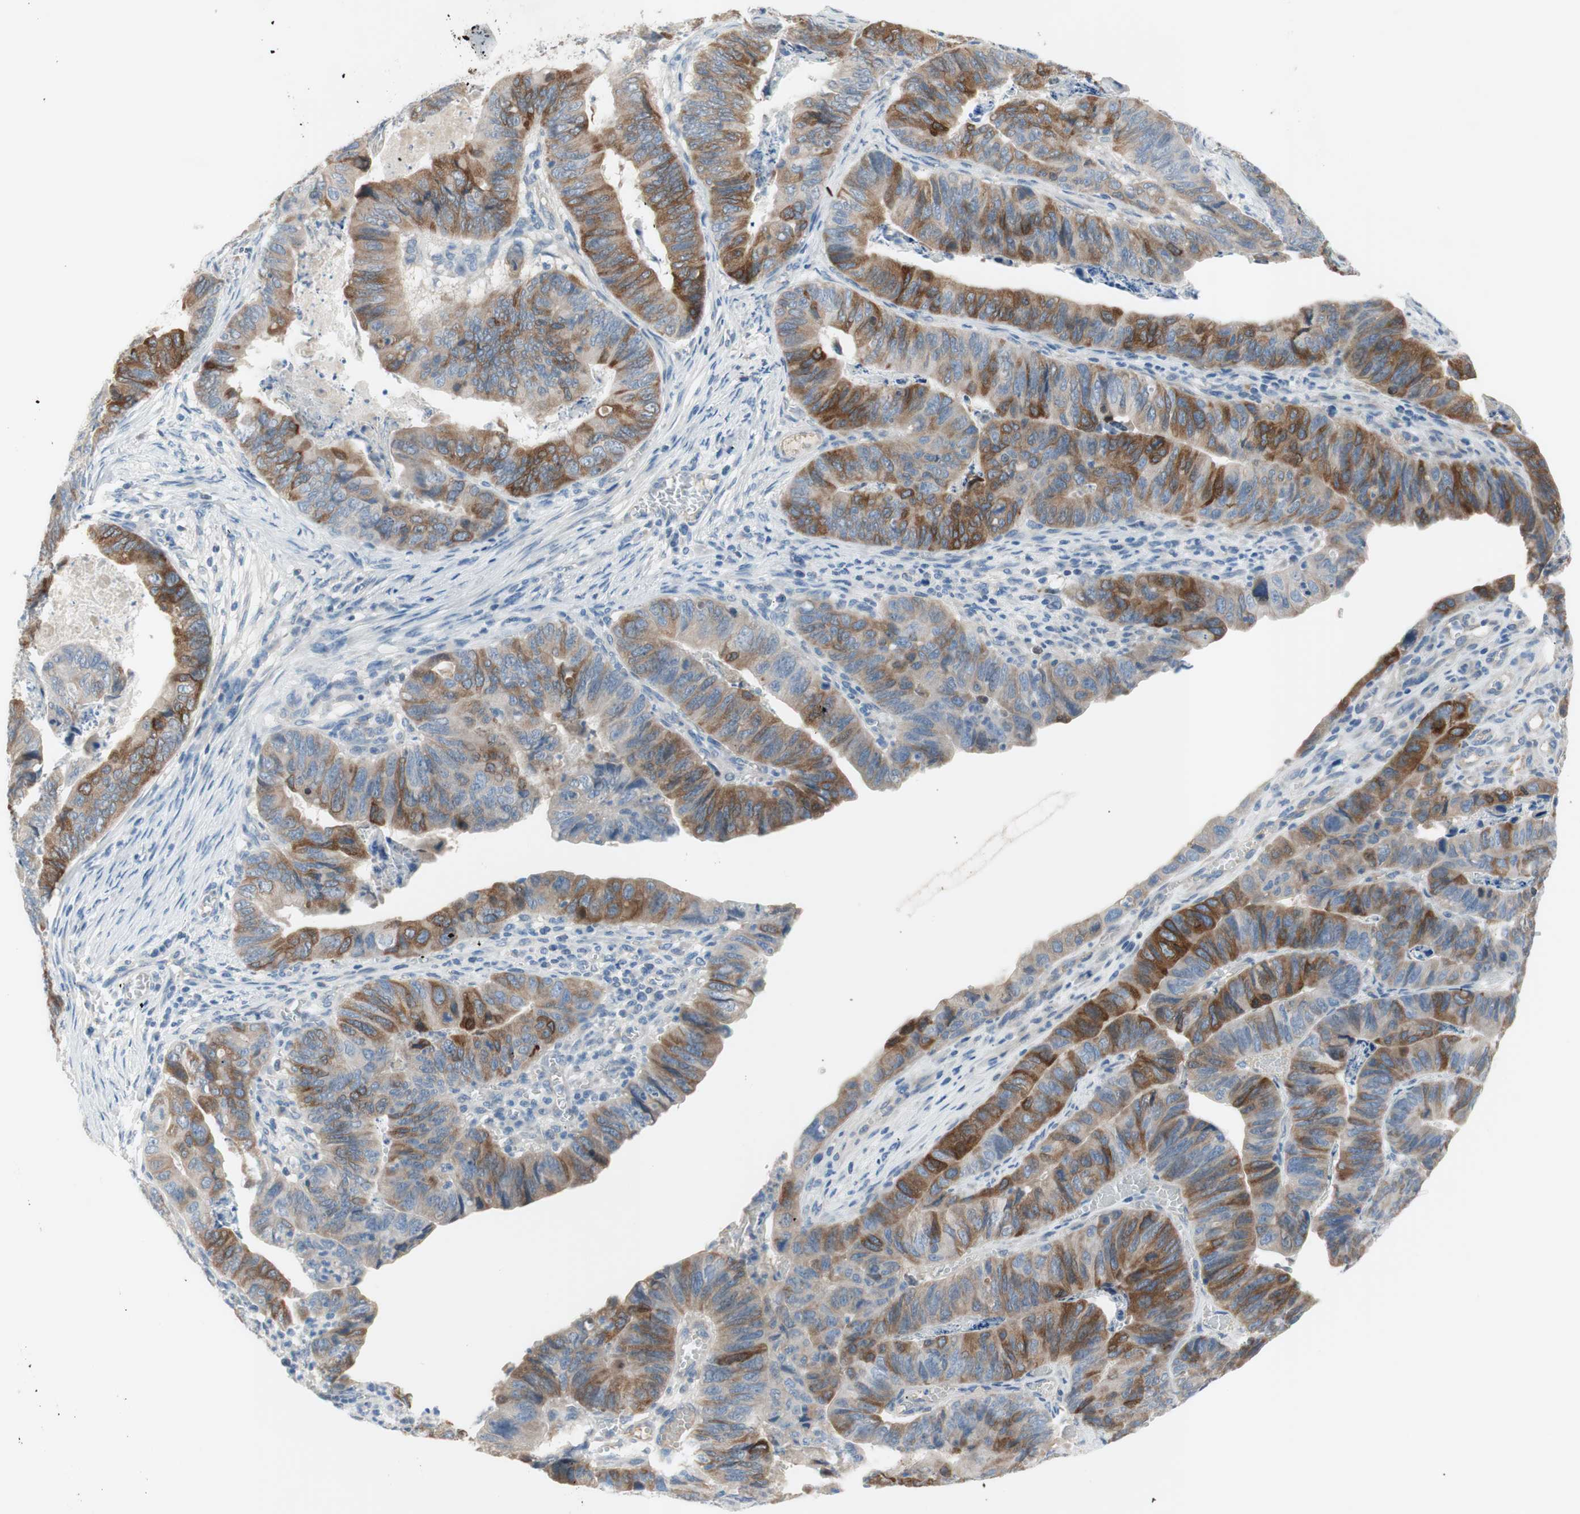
{"staining": {"intensity": "moderate", "quantity": ">75%", "location": "cytoplasmic/membranous"}, "tissue": "stomach cancer", "cell_type": "Tumor cells", "image_type": "cancer", "snomed": [{"axis": "morphology", "description": "Adenocarcinoma, NOS"}, {"axis": "topography", "description": "Stomach, lower"}], "caption": "Tumor cells reveal moderate cytoplasmic/membranous expression in approximately >75% of cells in stomach cancer (adenocarcinoma).", "gene": "FDFT1", "patient": {"sex": "male", "age": 77}}